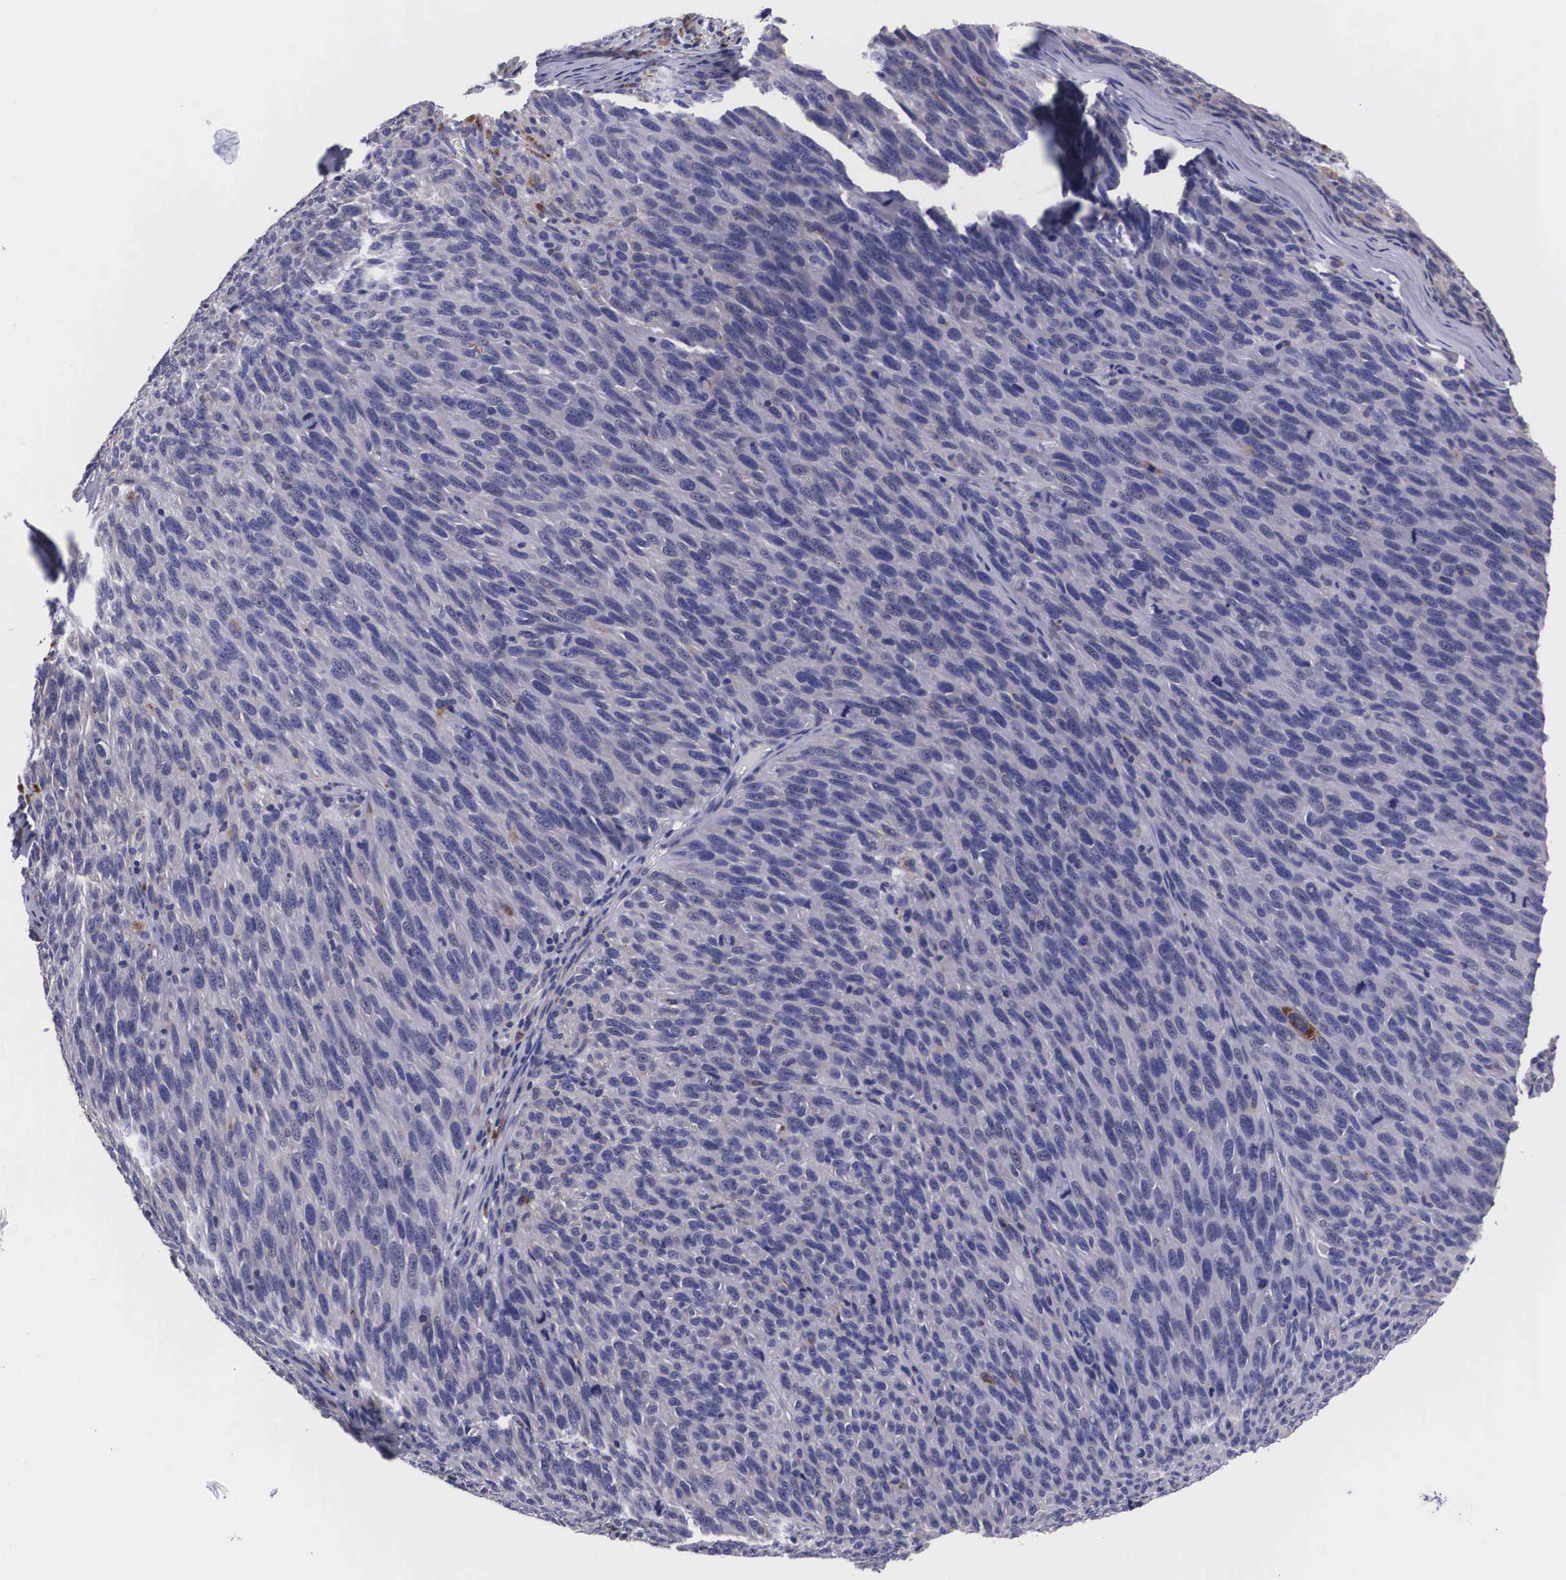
{"staining": {"intensity": "negative", "quantity": "none", "location": "none"}, "tissue": "melanoma", "cell_type": "Tumor cells", "image_type": "cancer", "snomed": [{"axis": "morphology", "description": "Malignant melanoma, NOS"}, {"axis": "topography", "description": "Skin"}], "caption": "Melanoma stained for a protein using immunohistochemistry (IHC) reveals no expression tumor cells.", "gene": "CRELD2", "patient": {"sex": "male", "age": 76}}